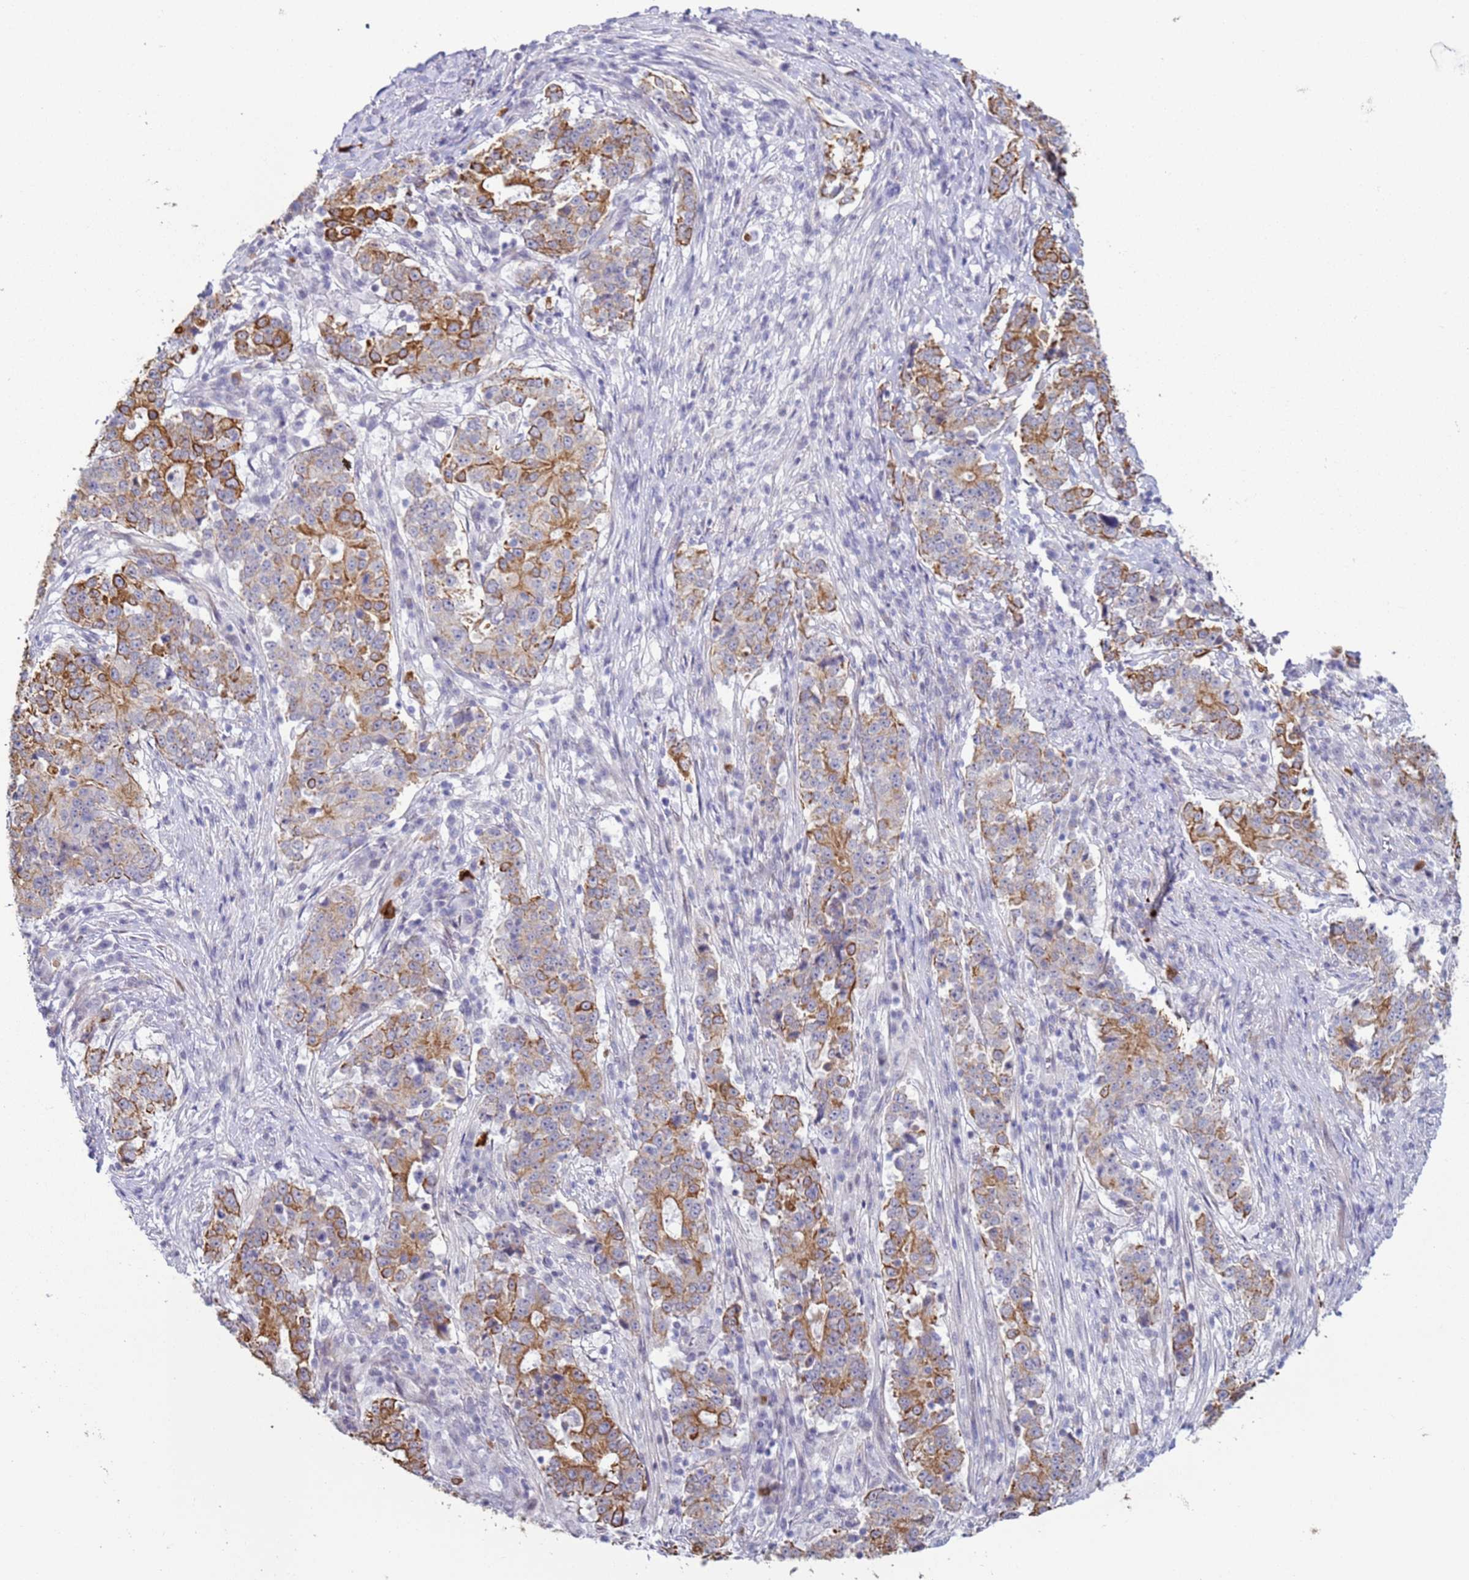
{"staining": {"intensity": "moderate", "quantity": "25%-75%", "location": "cytoplasmic/membranous"}, "tissue": "stomach cancer", "cell_type": "Tumor cells", "image_type": "cancer", "snomed": [{"axis": "morphology", "description": "Adenocarcinoma, NOS"}, {"axis": "topography", "description": "Stomach"}], "caption": "A brown stain shows moderate cytoplasmic/membranous expression of a protein in human stomach cancer (adenocarcinoma) tumor cells.", "gene": "NPAP1", "patient": {"sex": "male", "age": 59}}